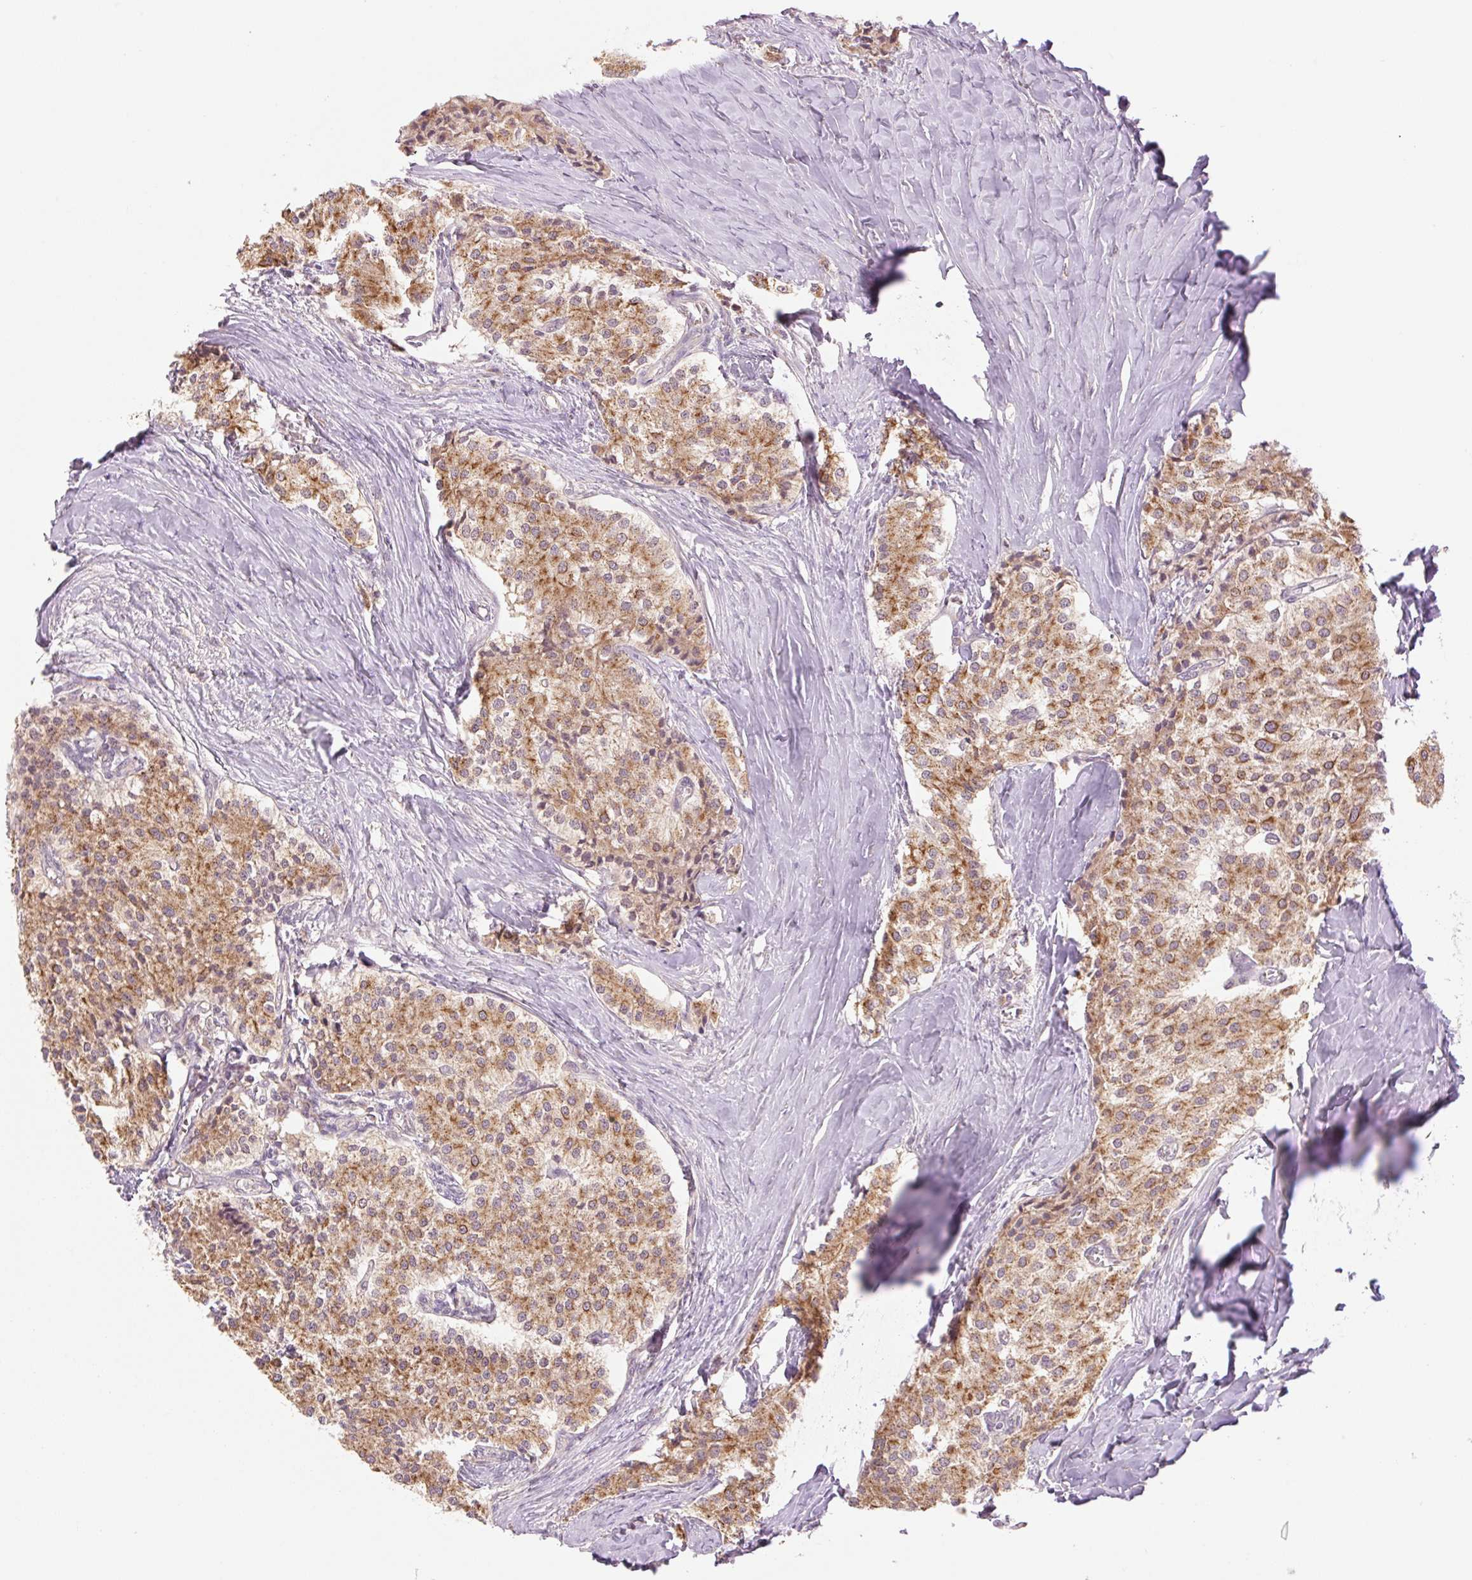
{"staining": {"intensity": "moderate", "quantity": ">75%", "location": "cytoplasmic/membranous"}, "tissue": "carcinoid", "cell_type": "Tumor cells", "image_type": "cancer", "snomed": [{"axis": "morphology", "description": "Carcinoid, malignant, NOS"}, {"axis": "topography", "description": "Colon"}], "caption": "Immunohistochemistry (DAB (3,3'-diaminobenzidine)) staining of human carcinoid demonstrates moderate cytoplasmic/membranous protein staining in about >75% of tumor cells.", "gene": "YJU2B", "patient": {"sex": "female", "age": 52}}